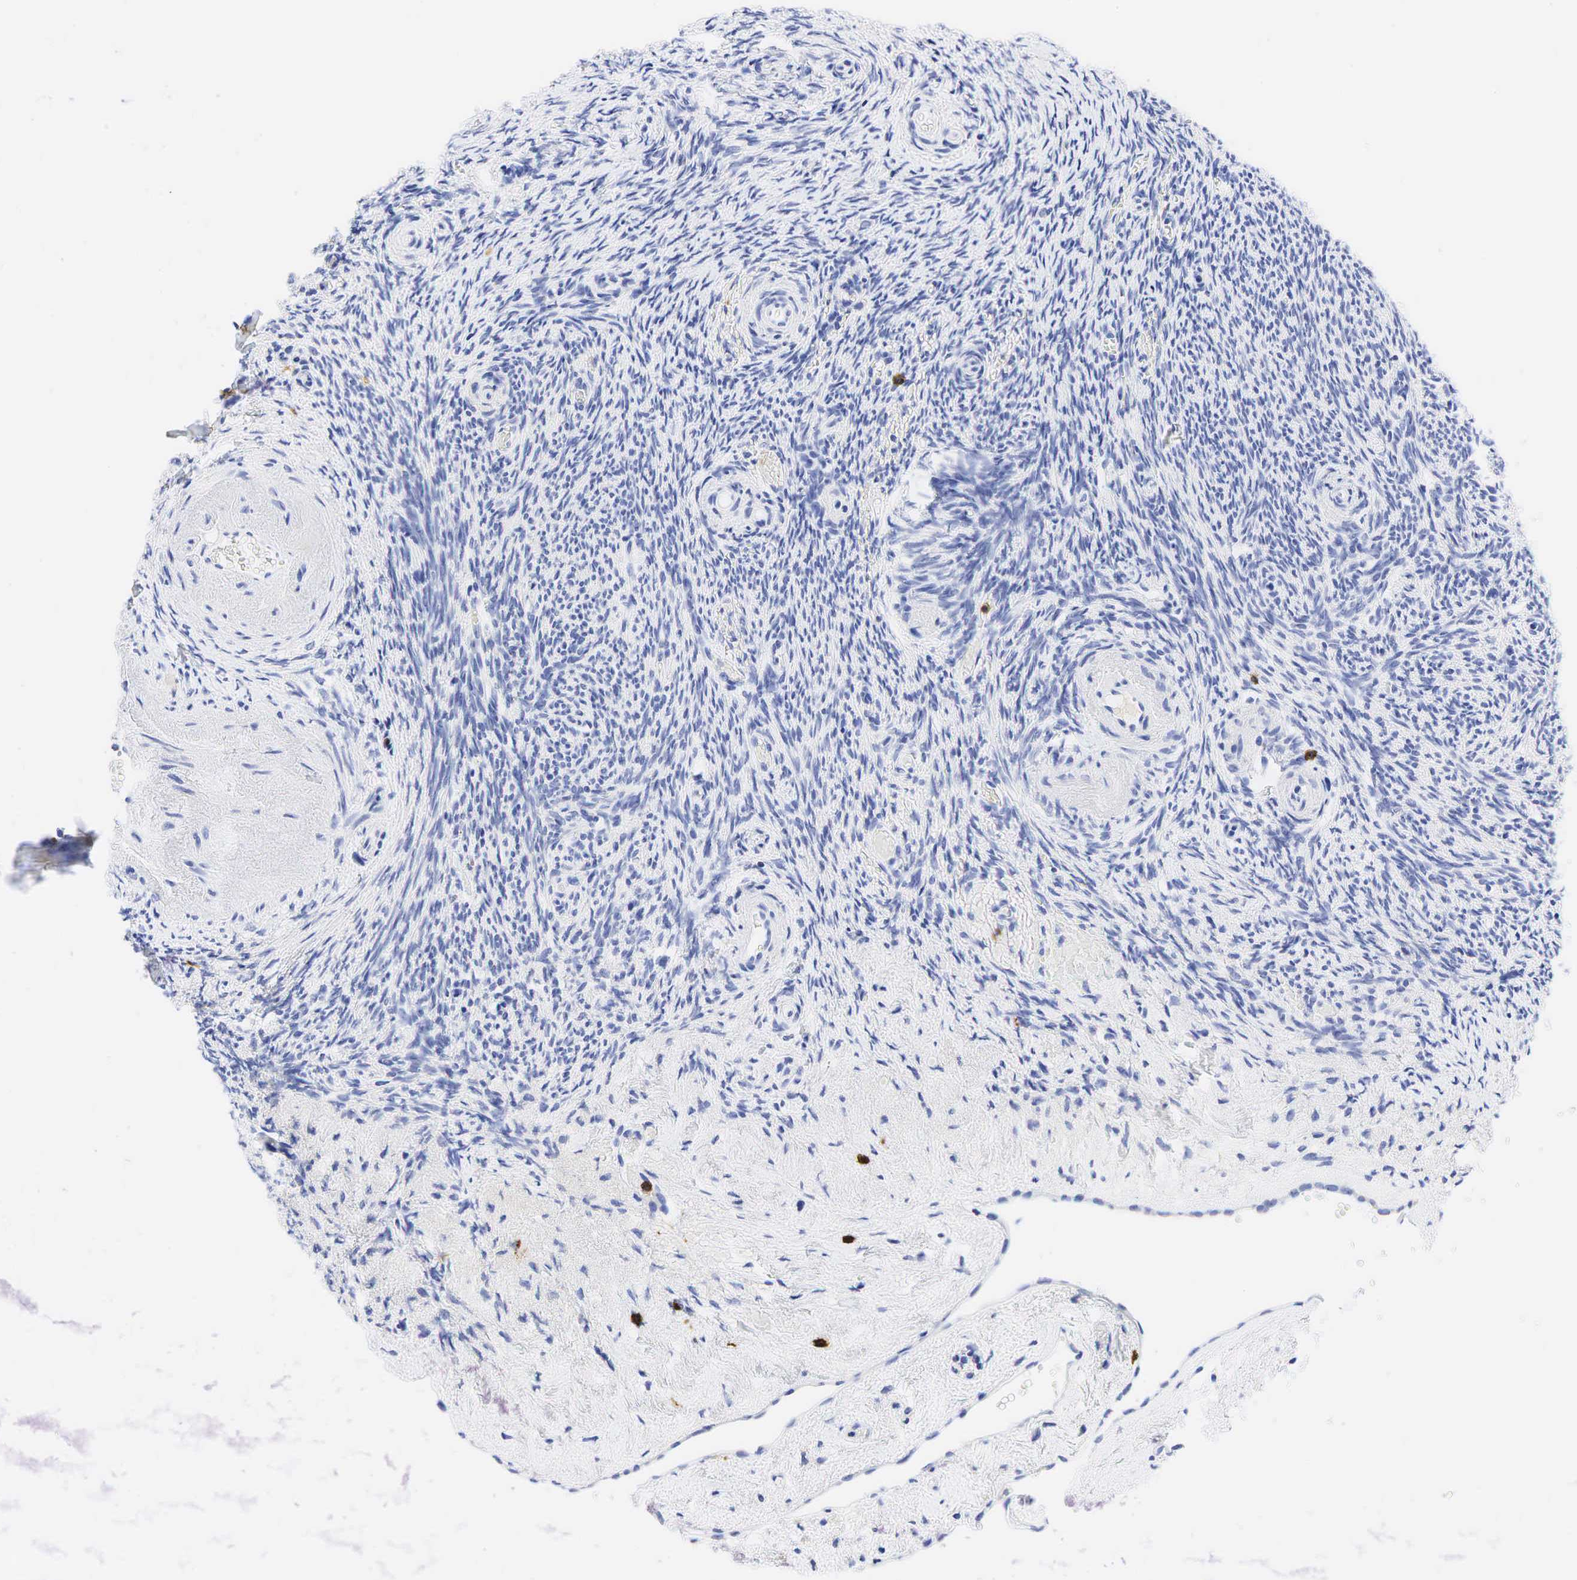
{"staining": {"intensity": "negative", "quantity": "none", "location": "none"}, "tissue": "ovary", "cell_type": "Ovarian stroma cells", "image_type": "normal", "snomed": [{"axis": "morphology", "description": "Normal tissue, NOS"}, {"axis": "topography", "description": "Ovary"}], "caption": "A histopathology image of human ovary is negative for staining in ovarian stroma cells. (DAB (3,3'-diaminobenzidine) immunohistochemistry with hematoxylin counter stain).", "gene": "CD8A", "patient": {"sex": "female", "age": 63}}